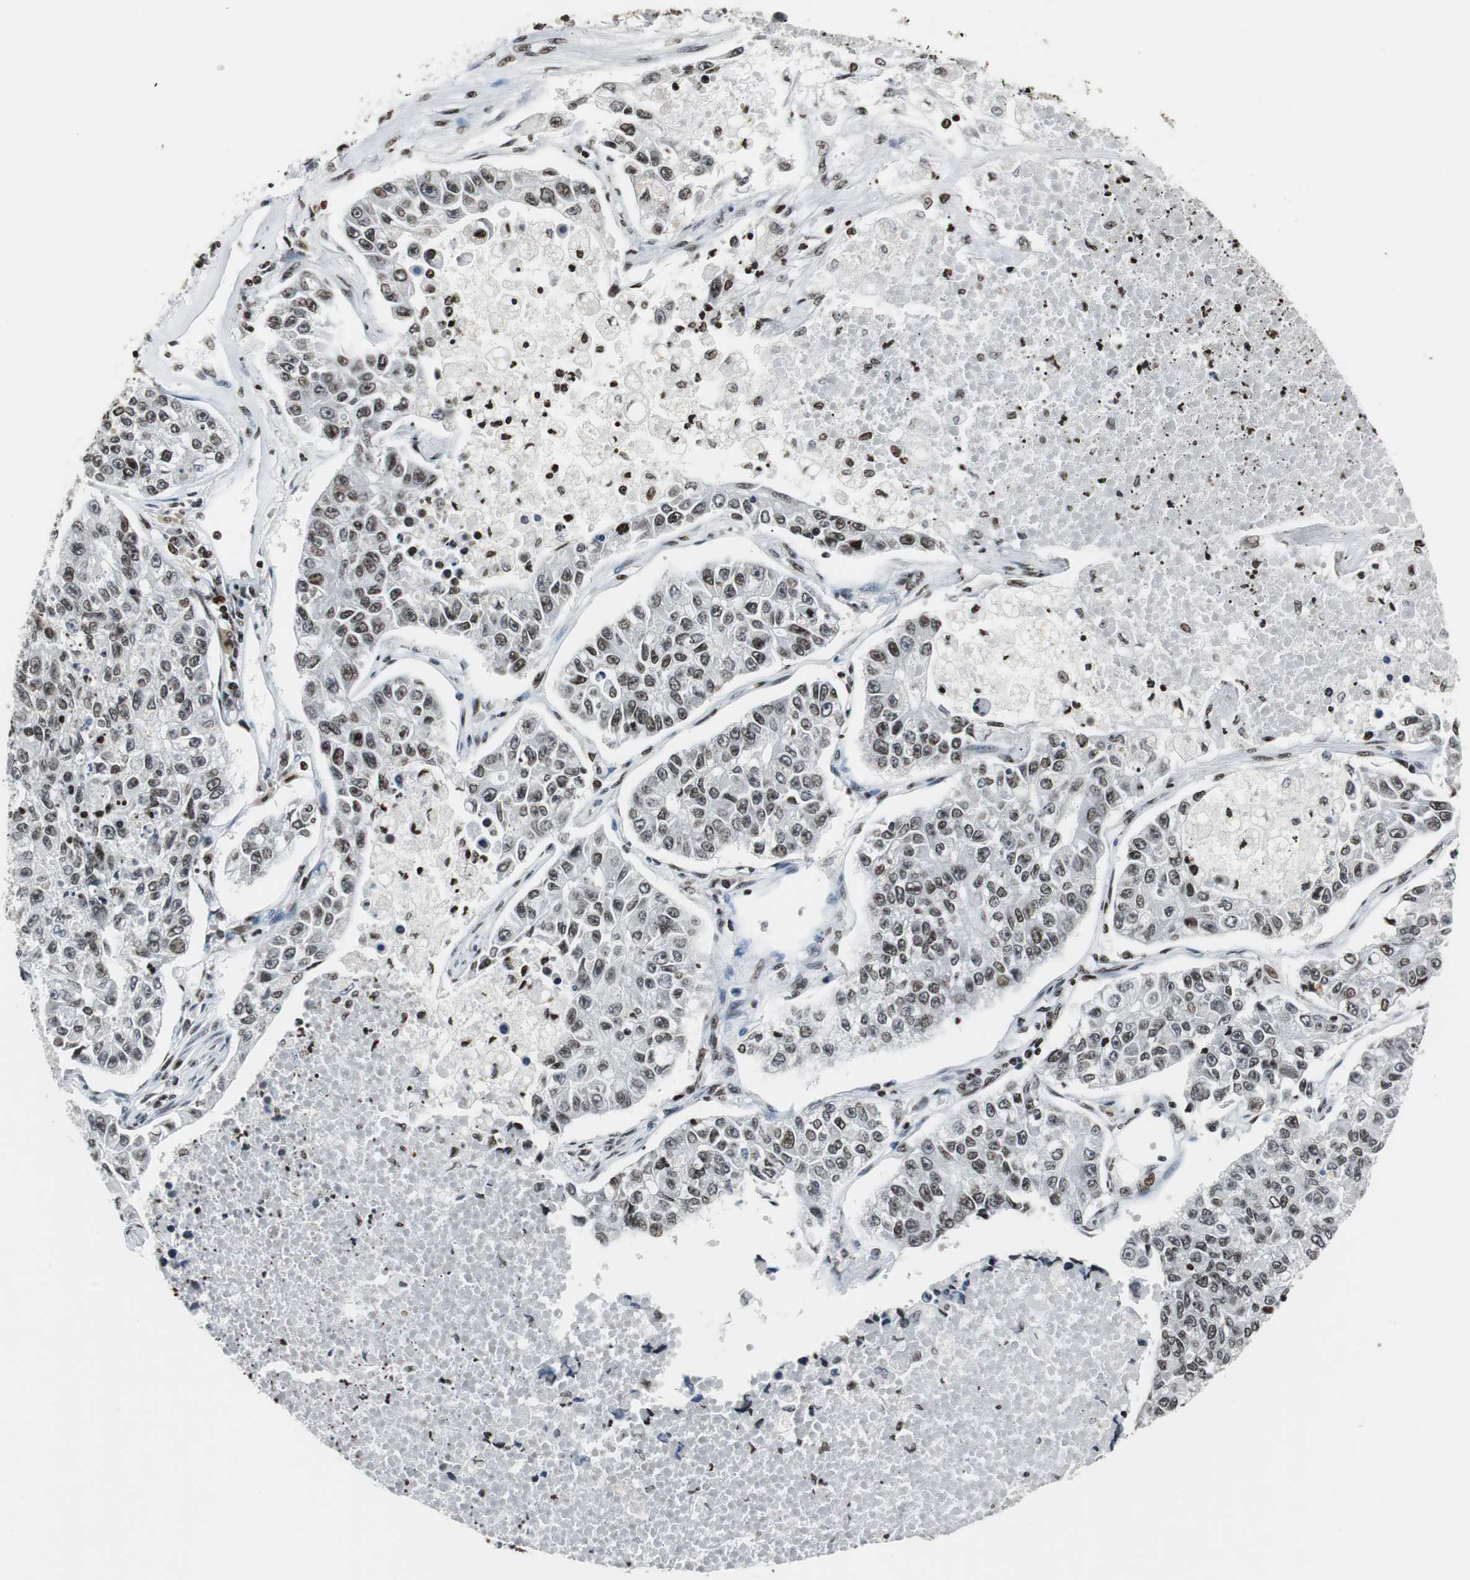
{"staining": {"intensity": "moderate", "quantity": ">75%", "location": "nuclear"}, "tissue": "lung cancer", "cell_type": "Tumor cells", "image_type": "cancer", "snomed": [{"axis": "morphology", "description": "Adenocarcinoma, NOS"}, {"axis": "topography", "description": "Lung"}], "caption": "Immunohistochemistry (IHC) of human adenocarcinoma (lung) reveals medium levels of moderate nuclear expression in about >75% of tumor cells.", "gene": "PAXIP1", "patient": {"sex": "male", "age": 49}}